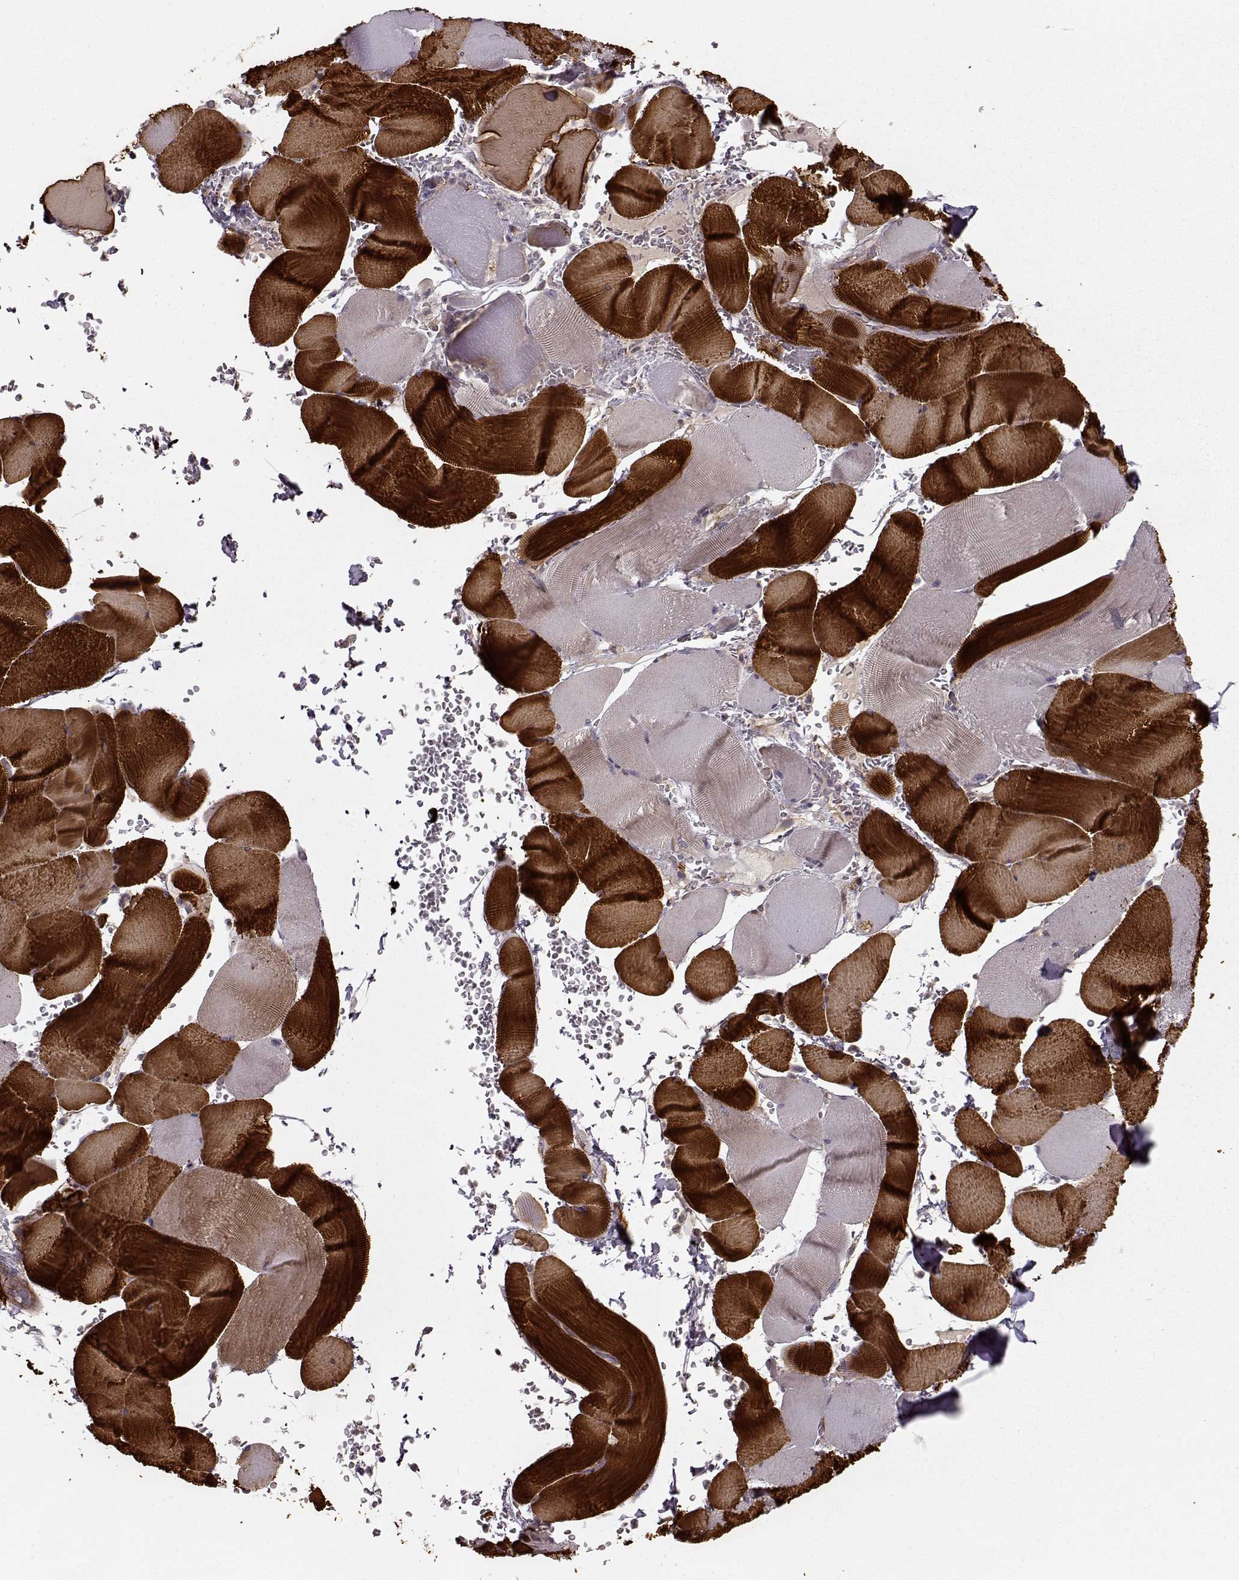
{"staining": {"intensity": "strong", "quantity": "25%-75%", "location": "cytoplasmic/membranous"}, "tissue": "skeletal muscle", "cell_type": "Myocytes", "image_type": "normal", "snomed": [{"axis": "morphology", "description": "Normal tissue, NOS"}, {"axis": "topography", "description": "Skeletal muscle"}], "caption": "A brown stain labels strong cytoplasmic/membranous positivity of a protein in myocytes of normal human skeletal muscle.", "gene": "MTR", "patient": {"sex": "male", "age": 56}}